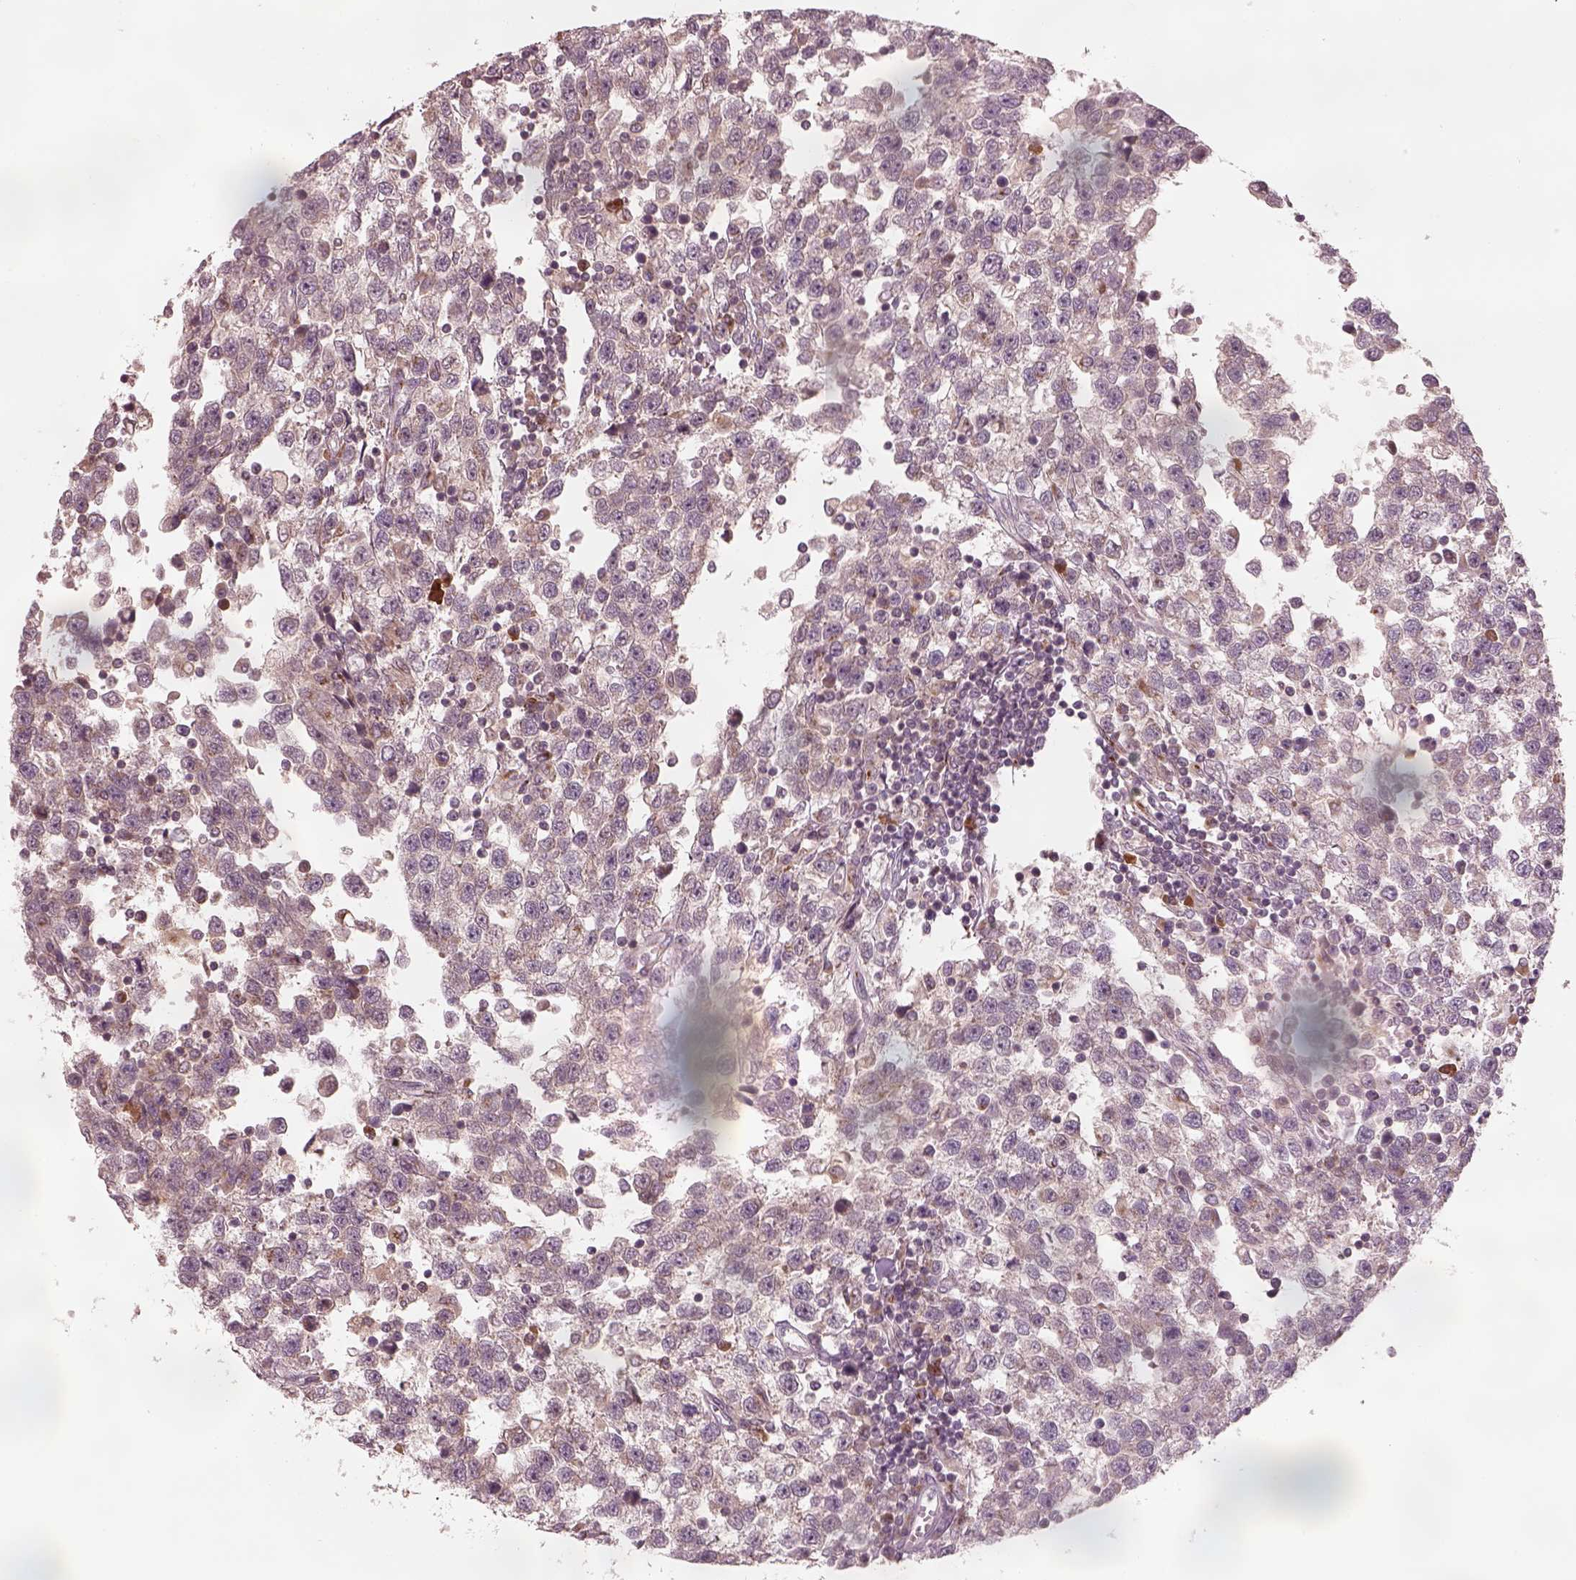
{"staining": {"intensity": "moderate", "quantity": "<25%", "location": "cytoplasmic/membranous"}, "tissue": "testis cancer", "cell_type": "Tumor cells", "image_type": "cancer", "snomed": [{"axis": "morphology", "description": "Seminoma, NOS"}, {"axis": "topography", "description": "Testis"}], "caption": "Tumor cells reveal low levels of moderate cytoplasmic/membranous positivity in approximately <25% of cells in testis cancer (seminoma). (Stains: DAB (3,3'-diaminobenzidine) in brown, nuclei in blue, Microscopy: brightfield microscopy at high magnification).", "gene": "SDCBP2", "patient": {"sex": "male", "age": 34}}